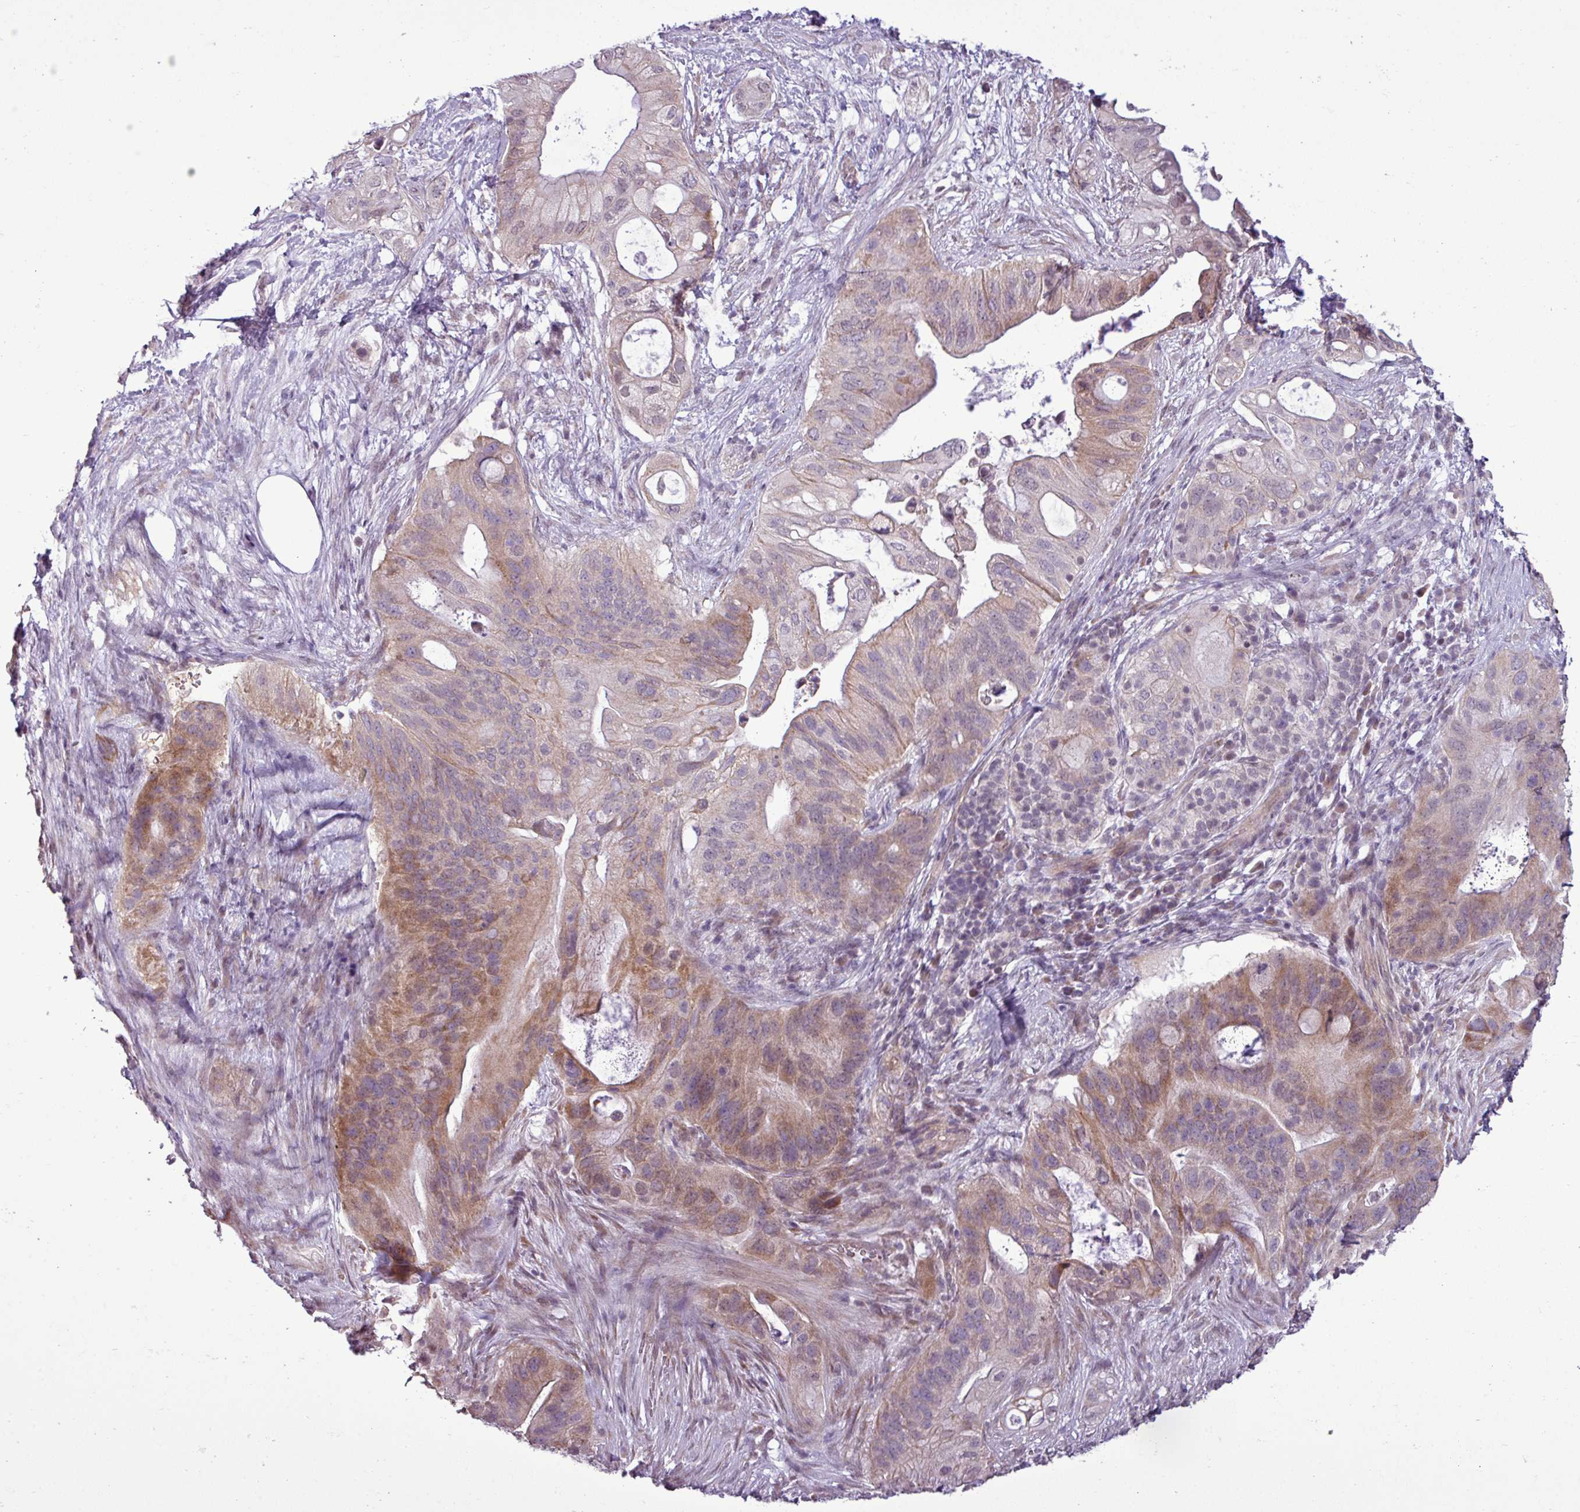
{"staining": {"intensity": "moderate", "quantity": "<25%", "location": "cytoplasmic/membranous"}, "tissue": "pancreatic cancer", "cell_type": "Tumor cells", "image_type": "cancer", "snomed": [{"axis": "morphology", "description": "Adenocarcinoma, NOS"}, {"axis": "topography", "description": "Pancreas"}], "caption": "Pancreatic adenocarcinoma stained with DAB IHC reveals low levels of moderate cytoplasmic/membranous staining in about <25% of tumor cells.", "gene": "GPT2", "patient": {"sex": "female", "age": 72}}